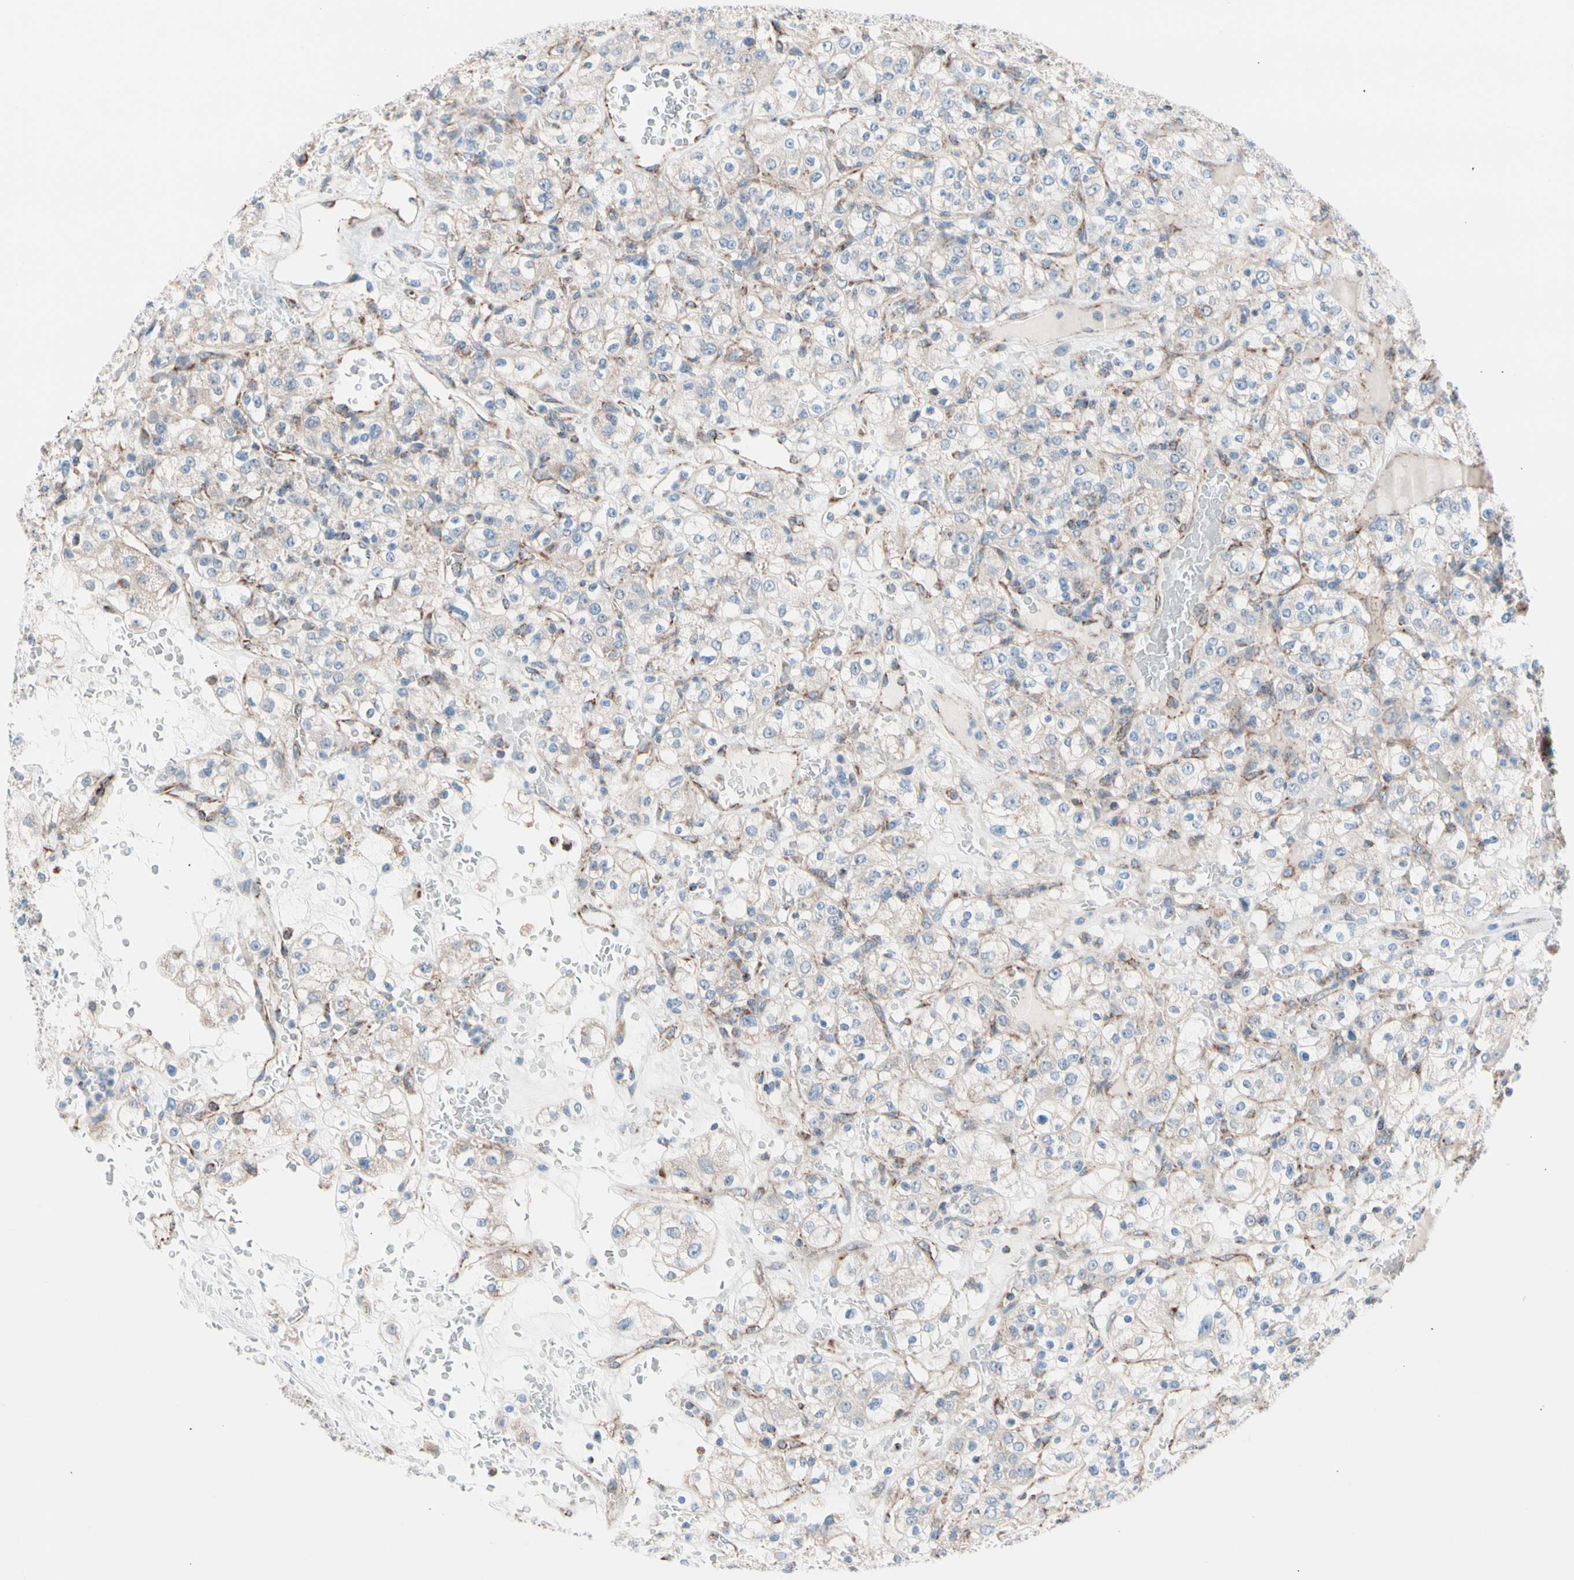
{"staining": {"intensity": "negative", "quantity": "none", "location": "none"}, "tissue": "renal cancer", "cell_type": "Tumor cells", "image_type": "cancer", "snomed": [{"axis": "morphology", "description": "Normal tissue, NOS"}, {"axis": "morphology", "description": "Adenocarcinoma, NOS"}, {"axis": "topography", "description": "Kidney"}], "caption": "Tumor cells show no significant expression in renal adenocarcinoma.", "gene": "HK1", "patient": {"sex": "female", "age": 72}}